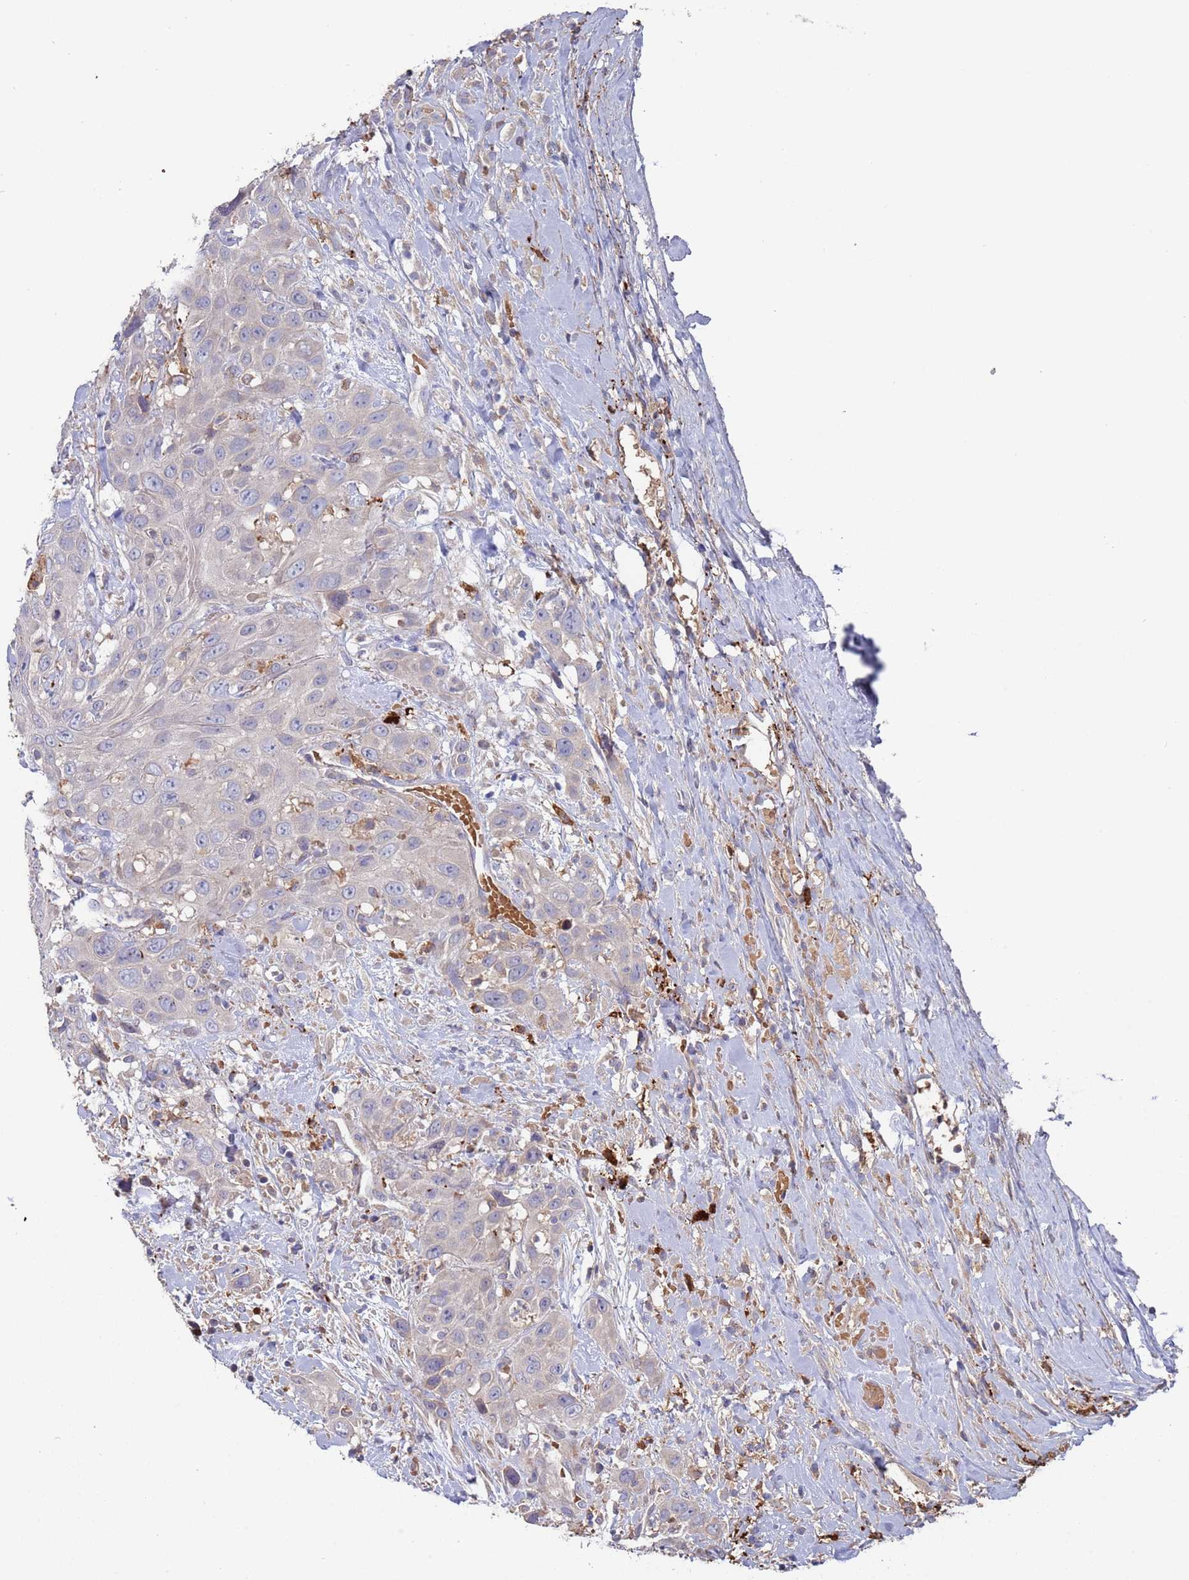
{"staining": {"intensity": "negative", "quantity": "none", "location": "none"}, "tissue": "head and neck cancer", "cell_type": "Tumor cells", "image_type": "cancer", "snomed": [{"axis": "morphology", "description": "Squamous cell carcinoma, NOS"}, {"axis": "topography", "description": "Head-Neck"}], "caption": "Immunohistochemistry (IHC) of squamous cell carcinoma (head and neck) displays no staining in tumor cells.", "gene": "MALRD1", "patient": {"sex": "male", "age": 81}}